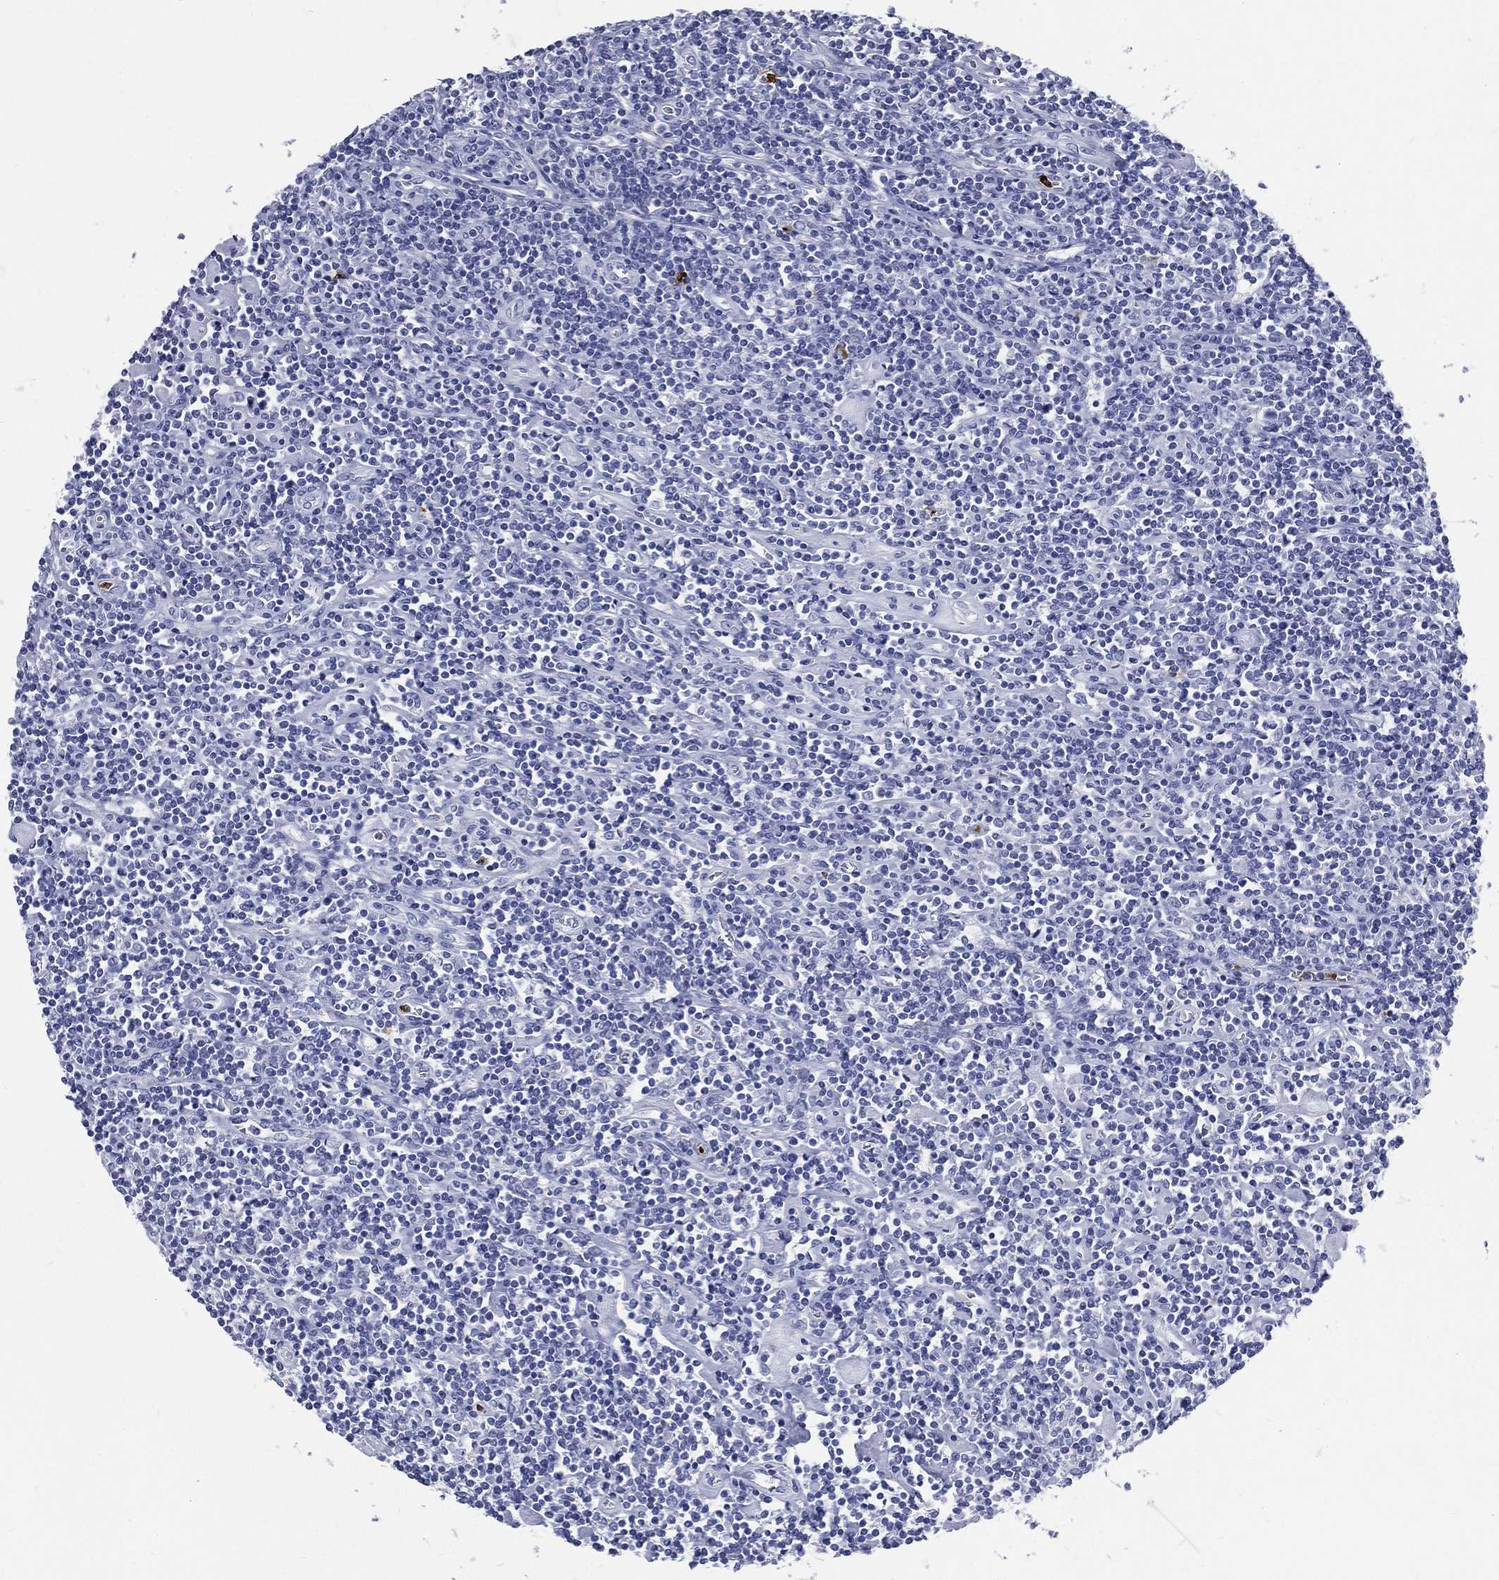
{"staining": {"intensity": "negative", "quantity": "none", "location": "none"}, "tissue": "lymphoma", "cell_type": "Tumor cells", "image_type": "cancer", "snomed": [{"axis": "morphology", "description": "Hodgkin's disease, NOS"}, {"axis": "topography", "description": "Lymph node"}], "caption": "Hodgkin's disease was stained to show a protein in brown. There is no significant staining in tumor cells. Brightfield microscopy of immunohistochemistry stained with DAB (brown) and hematoxylin (blue), captured at high magnification.", "gene": "PGLYRP1", "patient": {"sex": "male", "age": 40}}